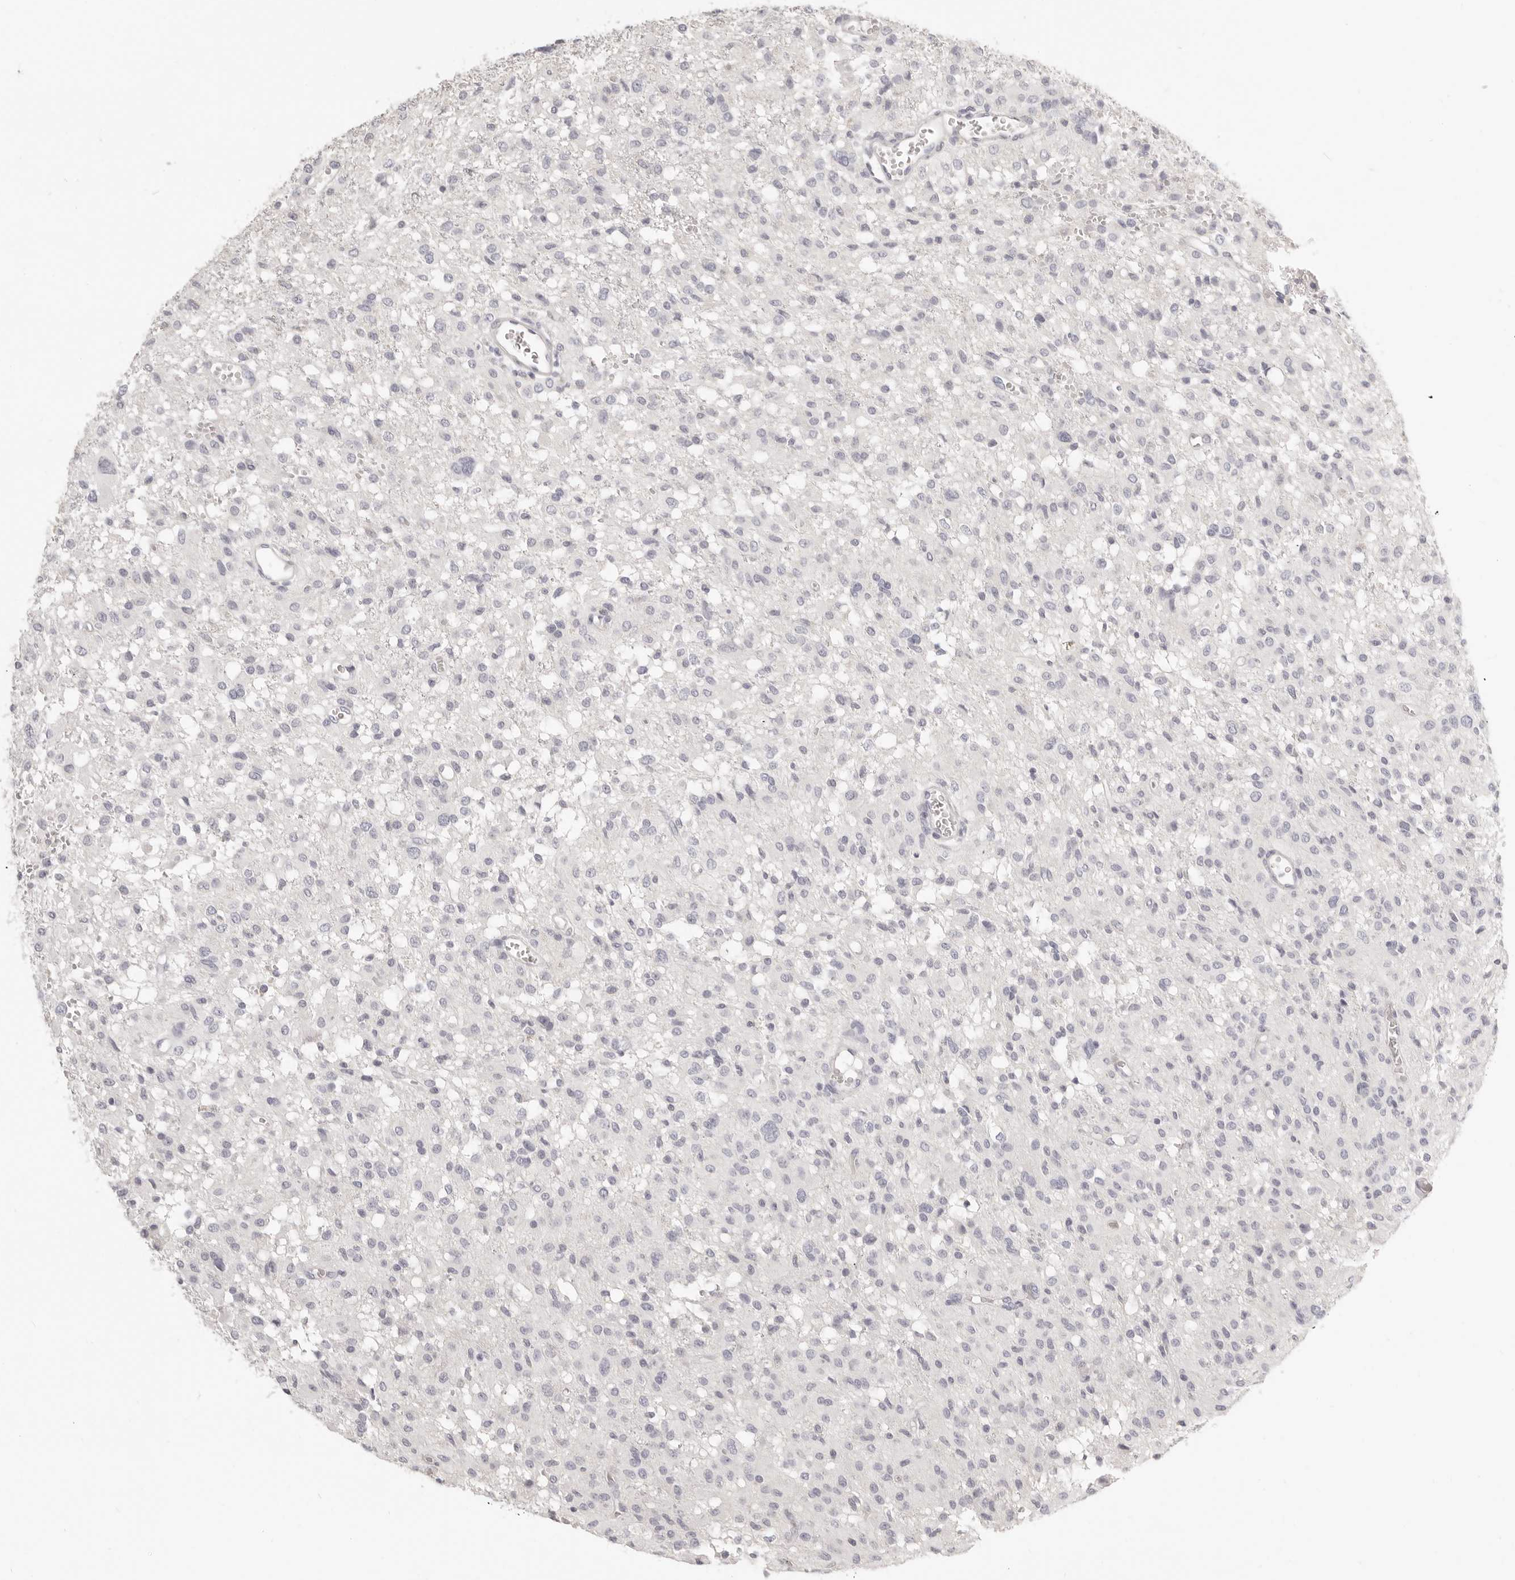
{"staining": {"intensity": "negative", "quantity": "none", "location": "none"}, "tissue": "glioma", "cell_type": "Tumor cells", "image_type": "cancer", "snomed": [{"axis": "morphology", "description": "Glioma, malignant, High grade"}, {"axis": "topography", "description": "Brain"}], "caption": "A high-resolution photomicrograph shows immunohistochemistry staining of glioma, which exhibits no significant expression in tumor cells.", "gene": "FABP1", "patient": {"sex": "female", "age": 59}}